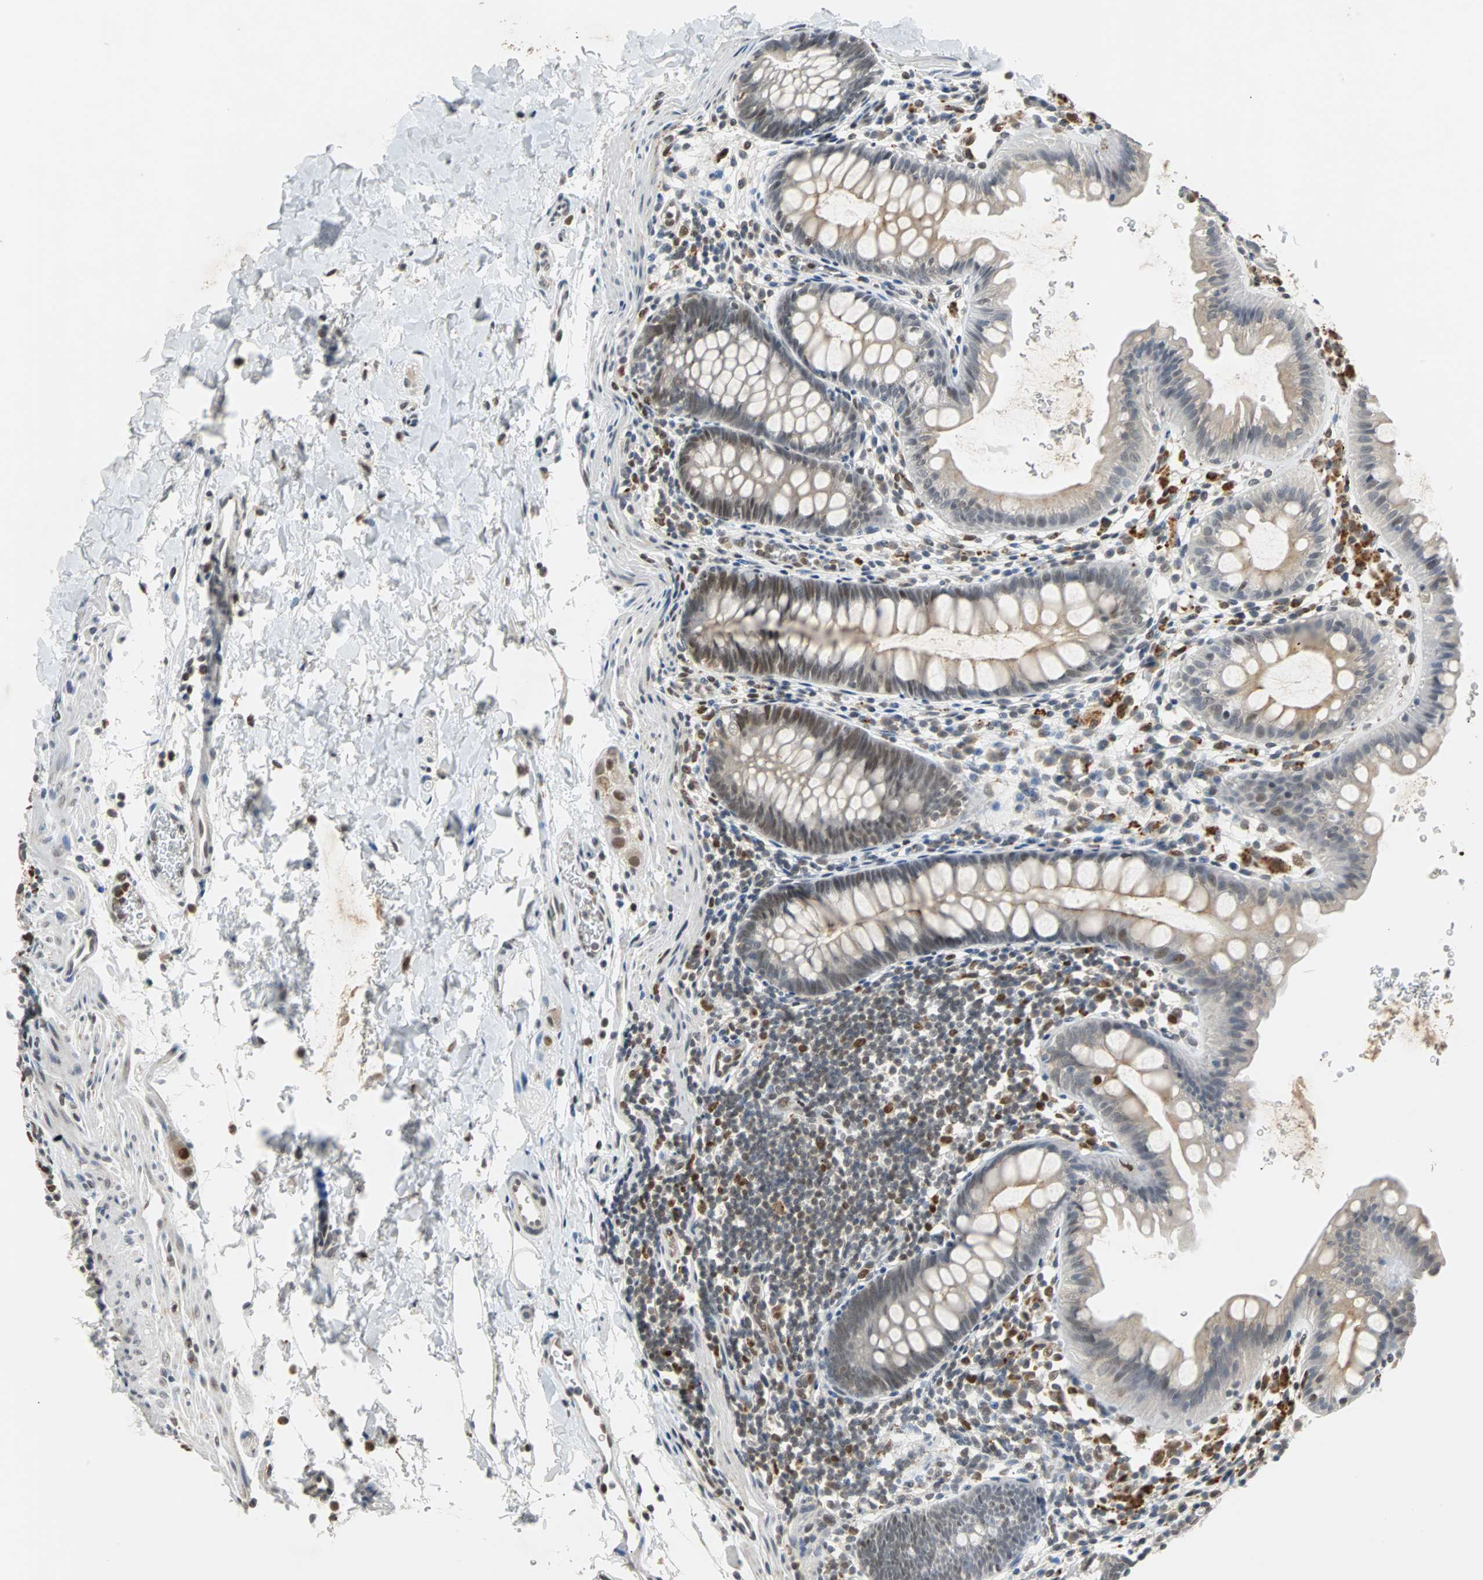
{"staining": {"intensity": "moderate", "quantity": "25%-75%", "location": "cytoplasmic/membranous,nuclear"}, "tissue": "rectum", "cell_type": "Glandular cells", "image_type": "normal", "snomed": [{"axis": "morphology", "description": "Normal tissue, NOS"}, {"axis": "topography", "description": "Rectum"}], "caption": "This histopathology image reveals immunohistochemistry (IHC) staining of benign human rectum, with medium moderate cytoplasmic/membranous,nuclear positivity in about 25%-75% of glandular cells.", "gene": "HLX", "patient": {"sex": "female", "age": 24}}